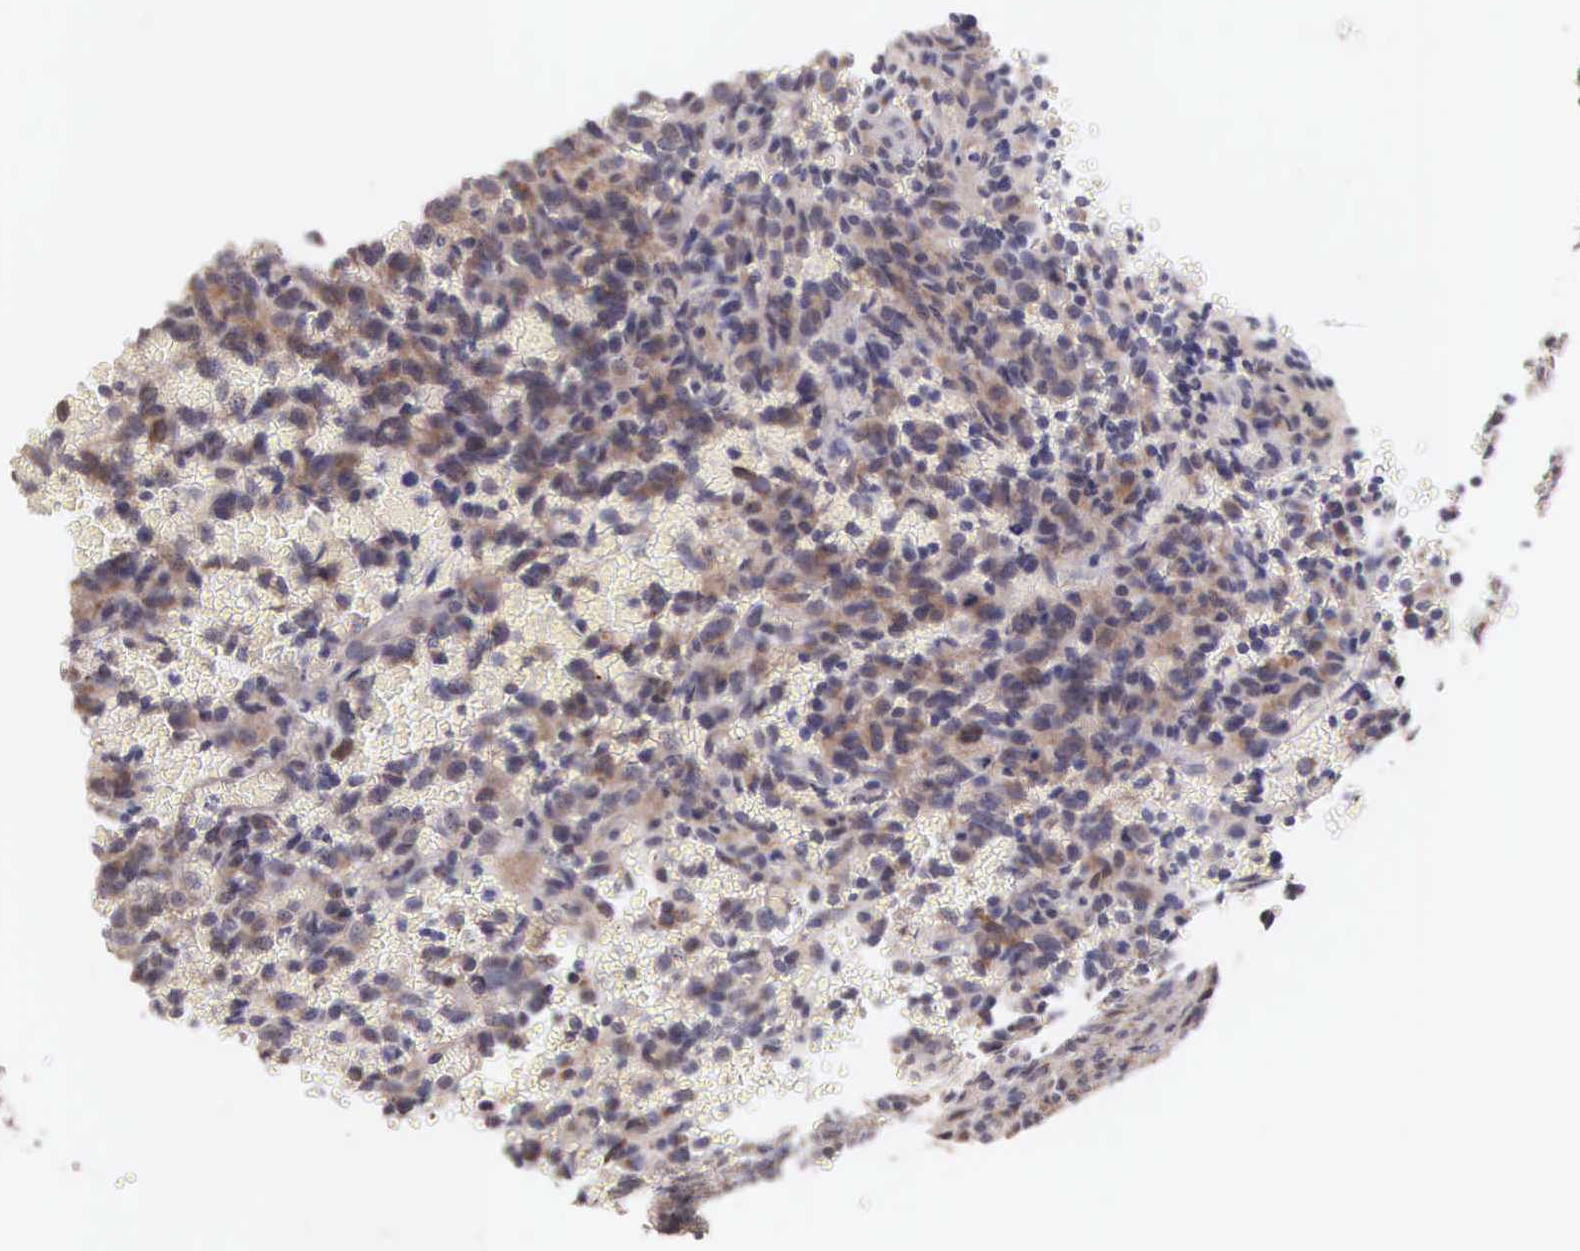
{"staining": {"intensity": "moderate", "quantity": ">75%", "location": "cytoplasmic/membranous"}, "tissue": "glioma", "cell_type": "Tumor cells", "image_type": "cancer", "snomed": [{"axis": "morphology", "description": "Glioma, malignant, High grade"}, {"axis": "topography", "description": "Brain"}], "caption": "An image showing moderate cytoplasmic/membranous staining in about >75% of tumor cells in high-grade glioma (malignant), as visualized by brown immunohistochemical staining.", "gene": "PIR", "patient": {"sex": "male", "age": 56}}